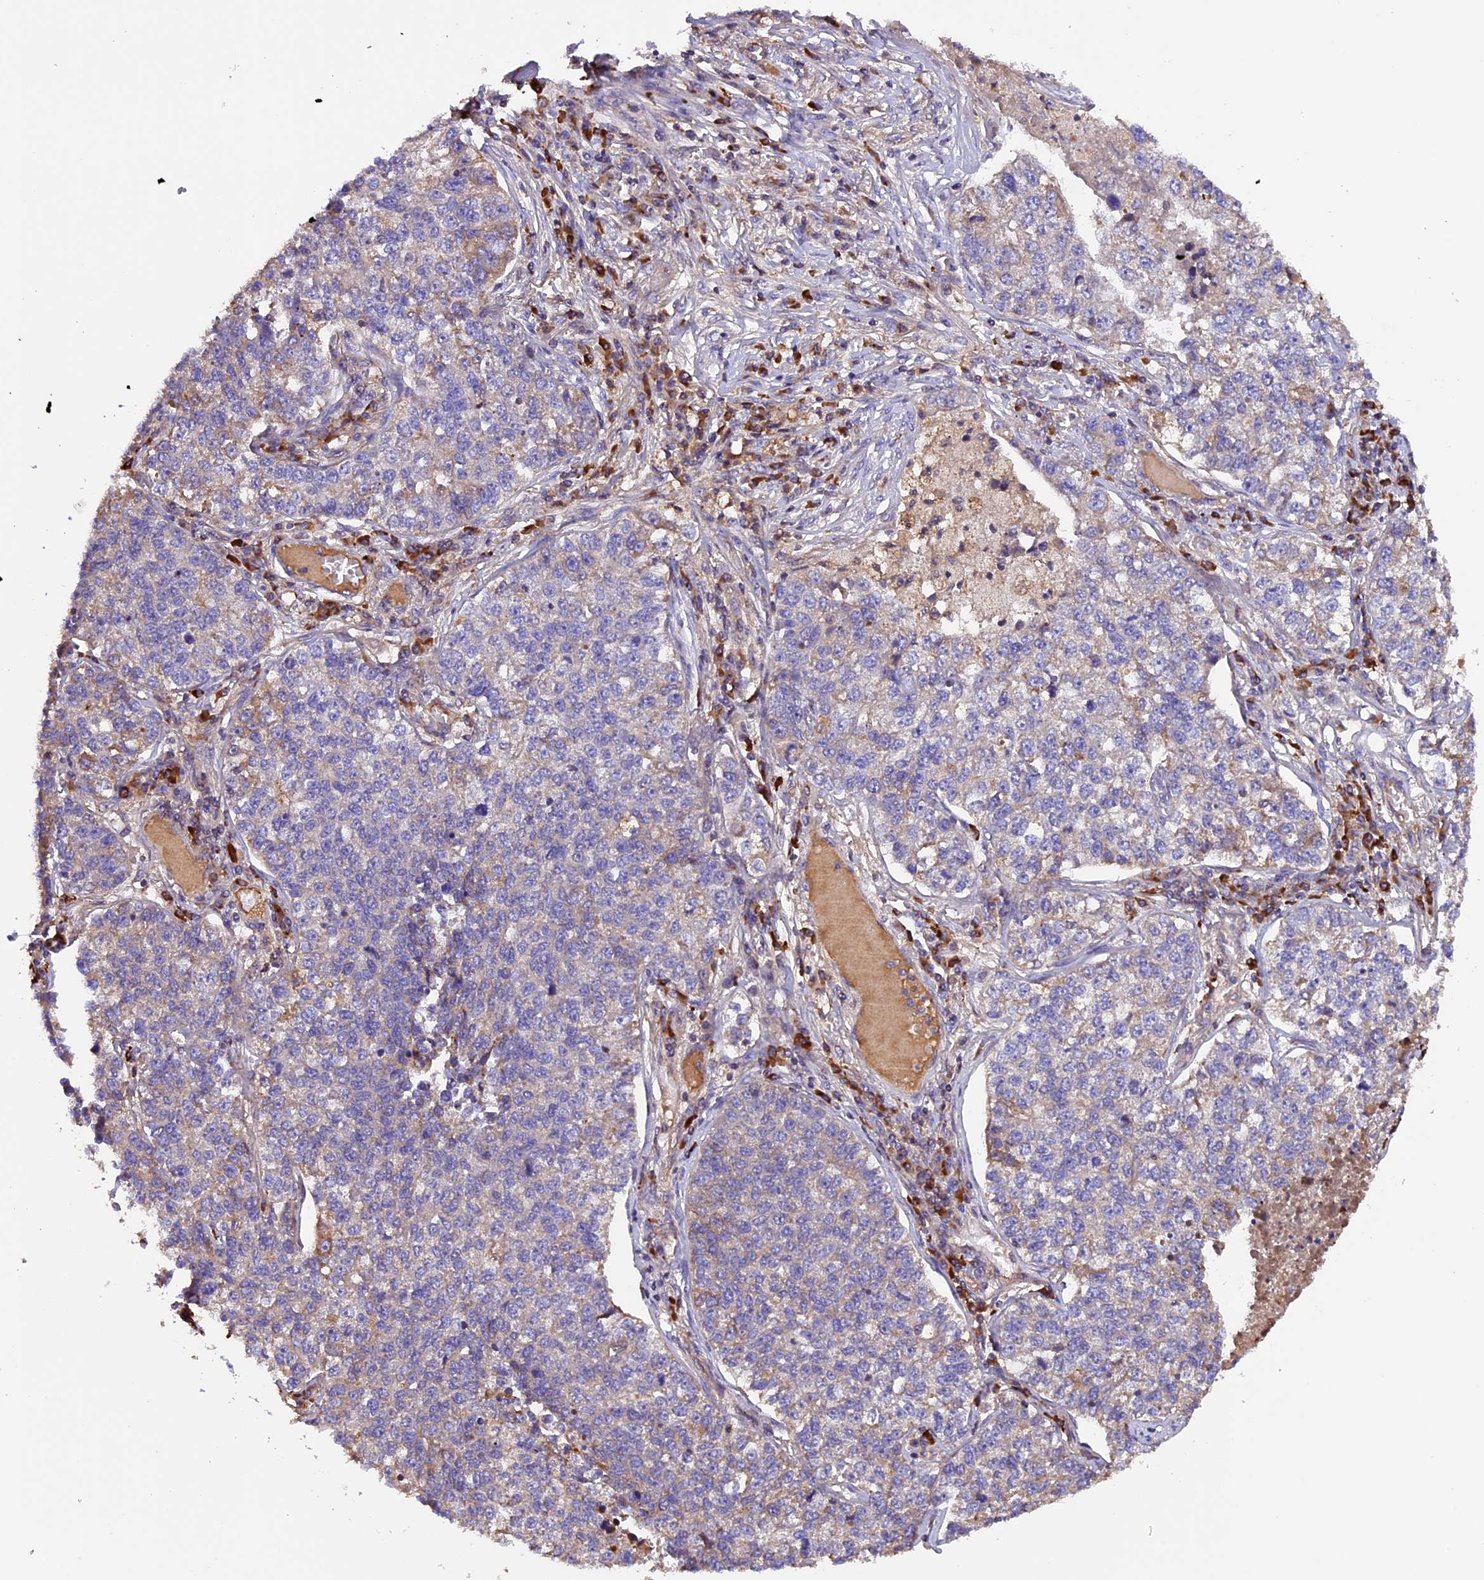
{"staining": {"intensity": "weak", "quantity": "25%-75%", "location": "cytoplasmic/membranous"}, "tissue": "lung cancer", "cell_type": "Tumor cells", "image_type": "cancer", "snomed": [{"axis": "morphology", "description": "Adenocarcinoma, NOS"}, {"axis": "topography", "description": "Lung"}], "caption": "Immunohistochemical staining of lung cancer reveals low levels of weak cytoplasmic/membranous protein staining in approximately 25%-75% of tumor cells.", "gene": "METTL22", "patient": {"sex": "male", "age": 49}}